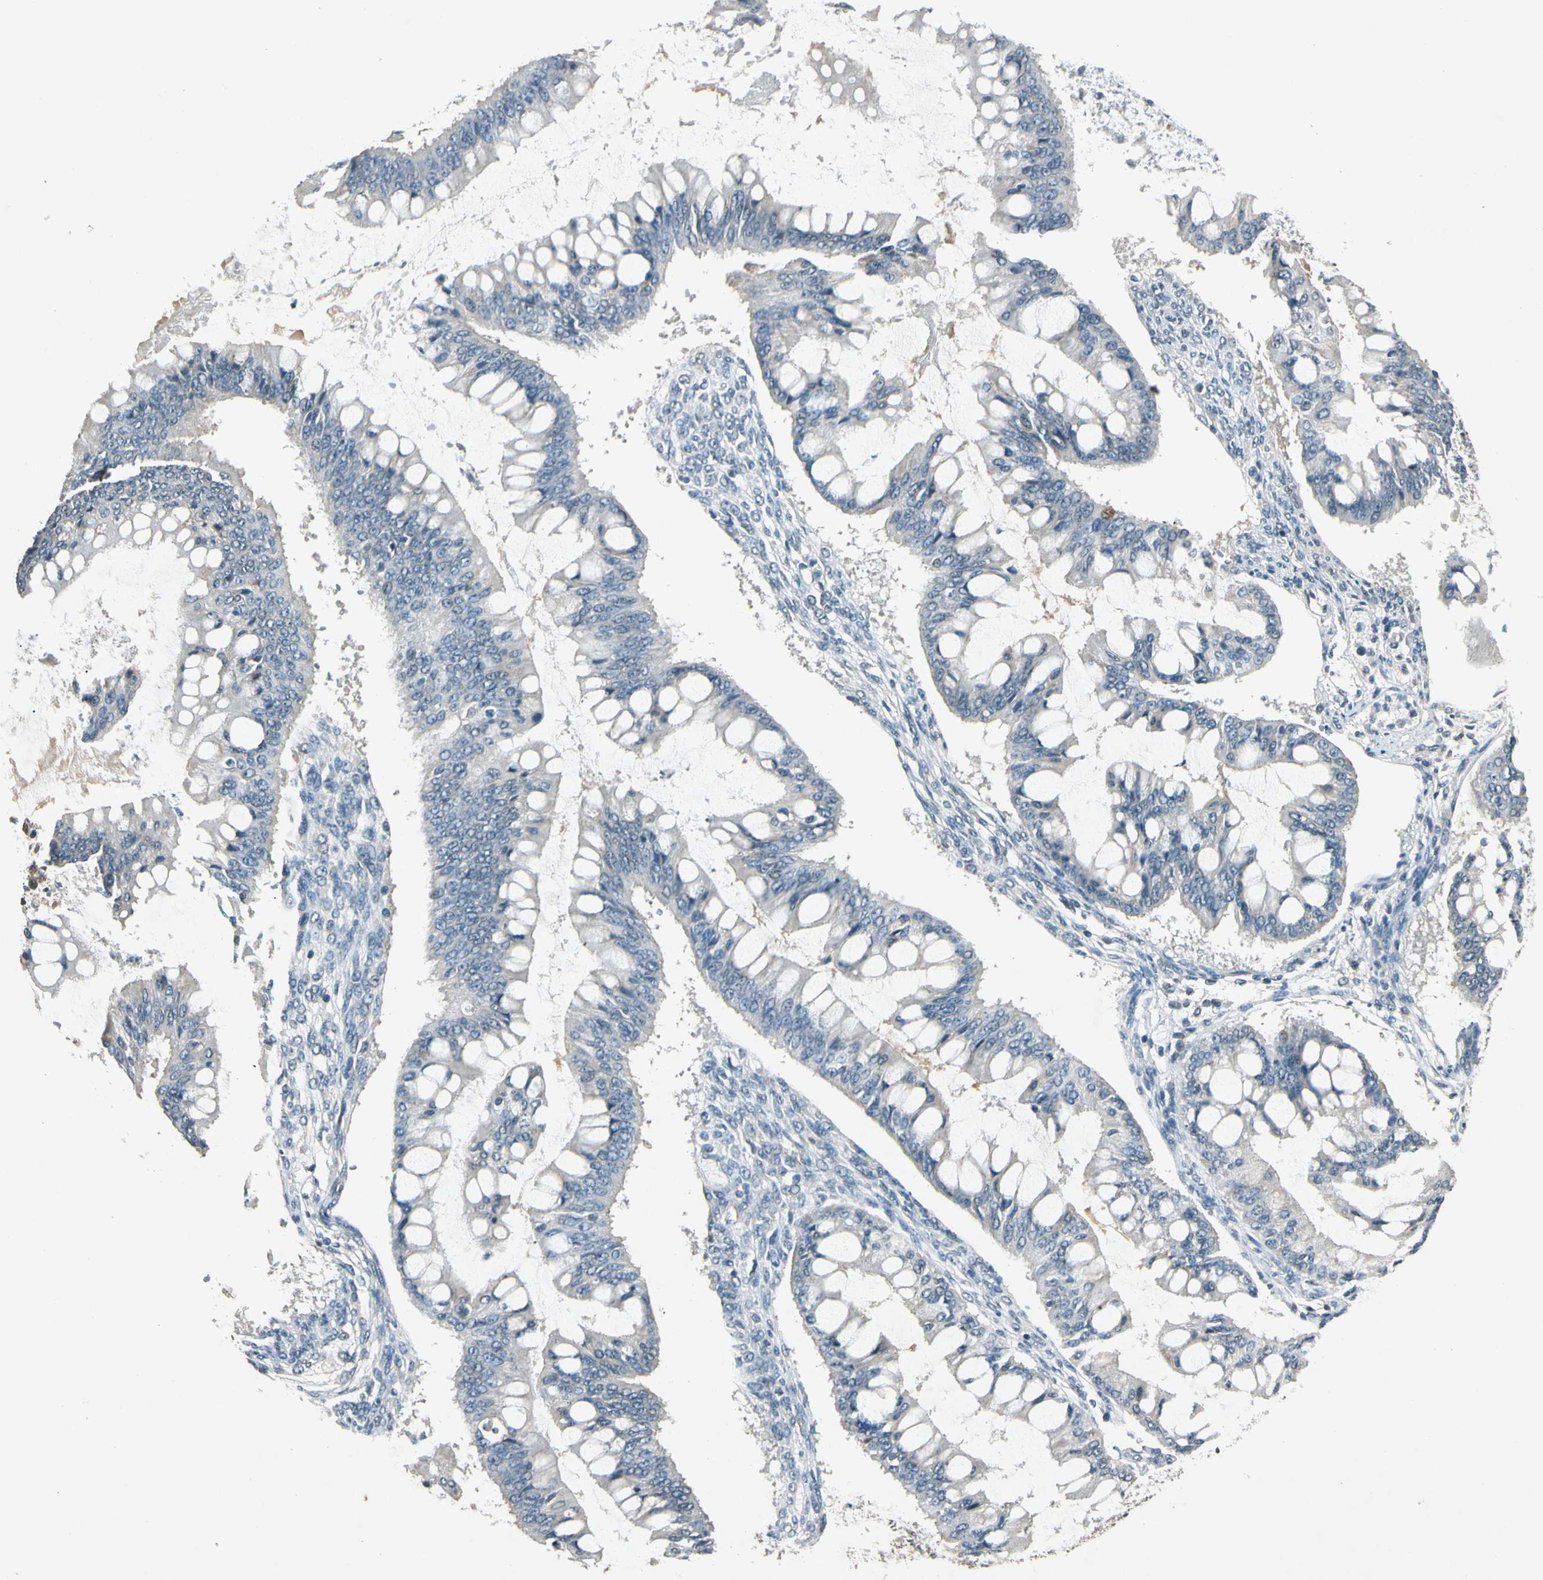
{"staining": {"intensity": "weak", "quantity": "<25%", "location": "cytoplasmic/membranous"}, "tissue": "ovarian cancer", "cell_type": "Tumor cells", "image_type": "cancer", "snomed": [{"axis": "morphology", "description": "Cystadenocarcinoma, mucinous, NOS"}, {"axis": "topography", "description": "Ovary"}], "caption": "IHC histopathology image of neoplastic tissue: mucinous cystadenocarcinoma (ovarian) stained with DAB (3,3'-diaminobenzidine) reveals no significant protein positivity in tumor cells.", "gene": "ZBTB4", "patient": {"sex": "female", "age": 73}}